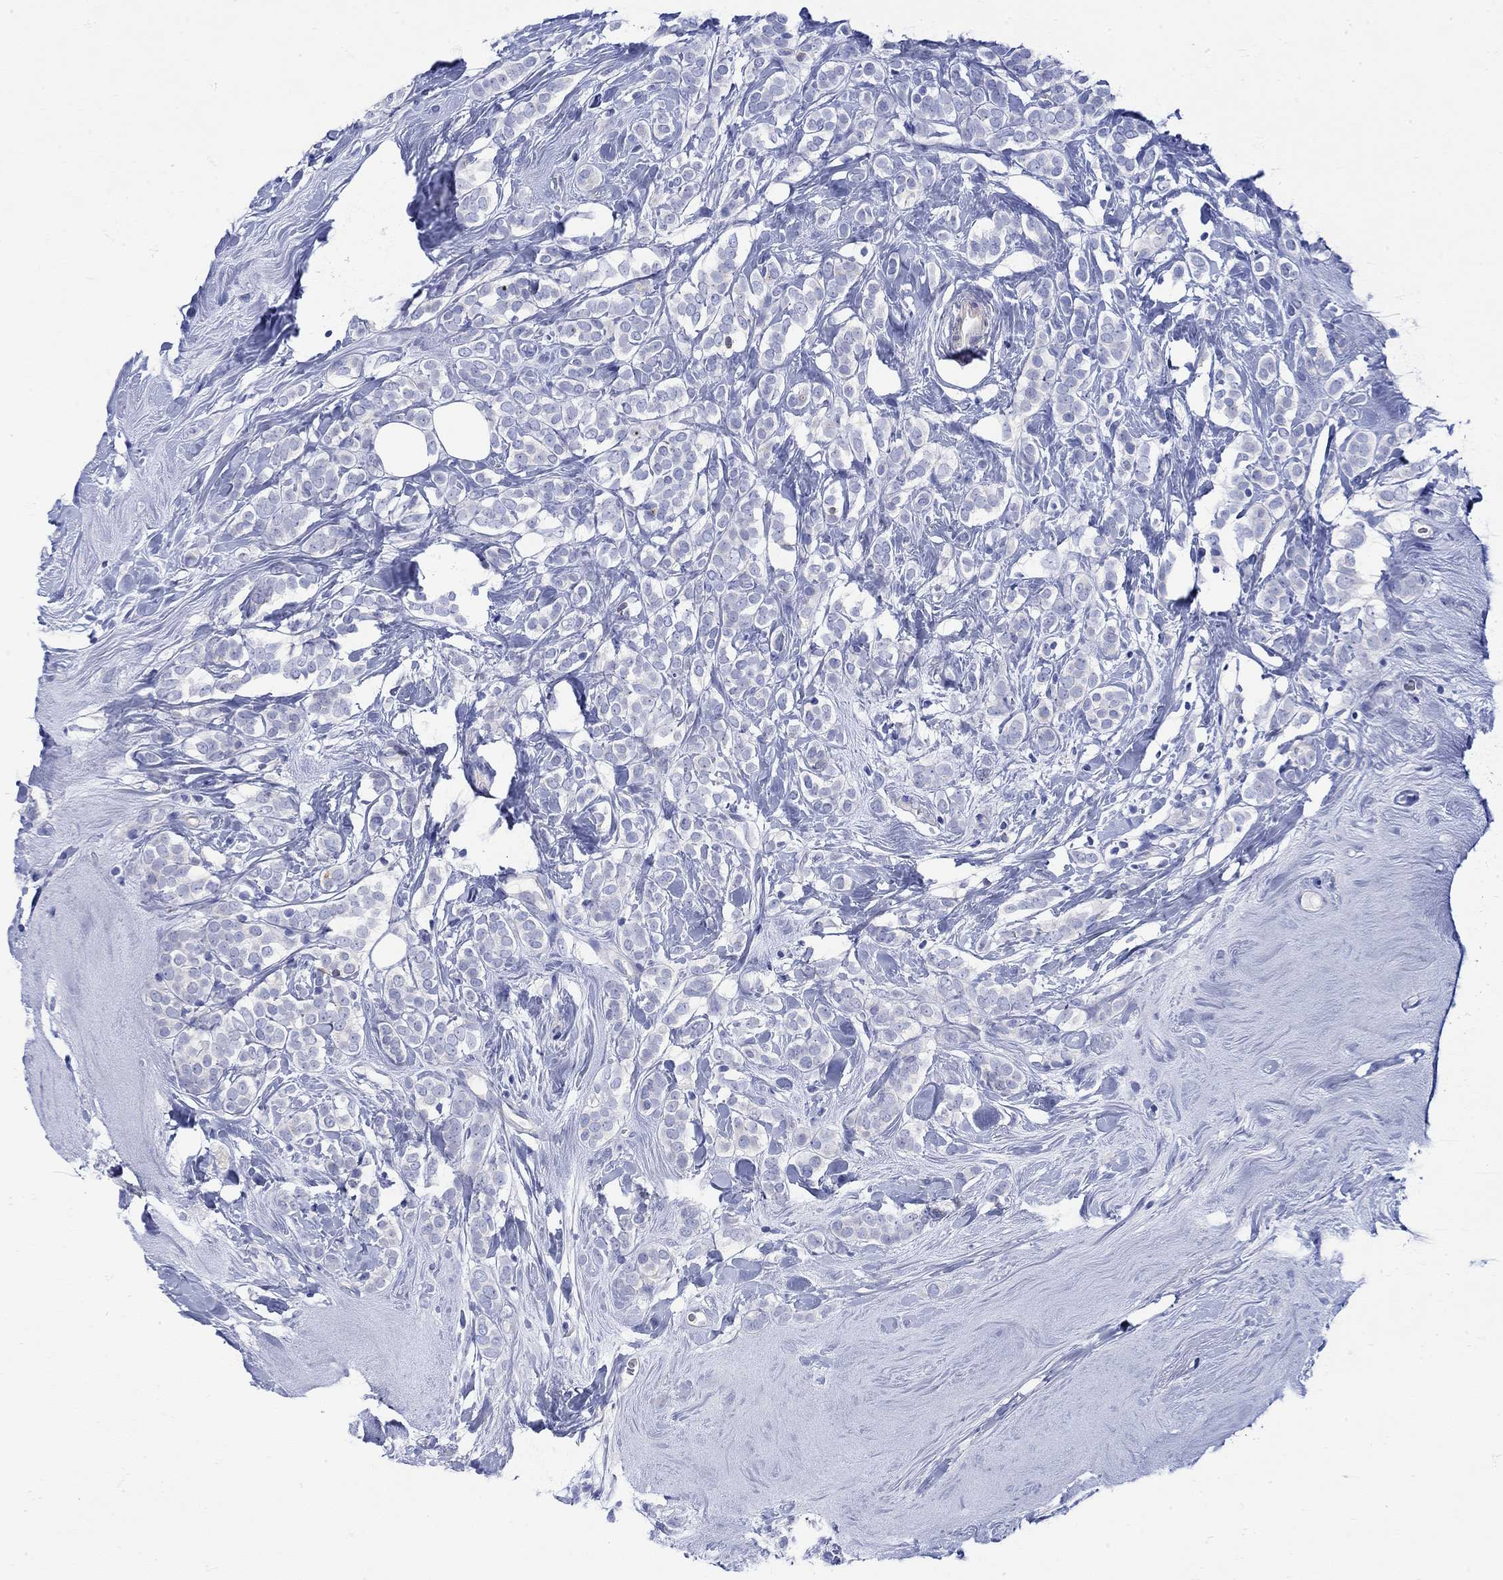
{"staining": {"intensity": "negative", "quantity": "none", "location": "none"}, "tissue": "breast cancer", "cell_type": "Tumor cells", "image_type": "cancer", "snomed": [{"axis": "morphology", "description": "Lobular carcinoma"}, {"axis": "topography", "description": "Breast"}], "caption": "The histopathology image shows no staining of tumor cells in breast lobular carcinoma.", "gene": "ANKMY1", "patient": {"sex": "female", "age": 49}}